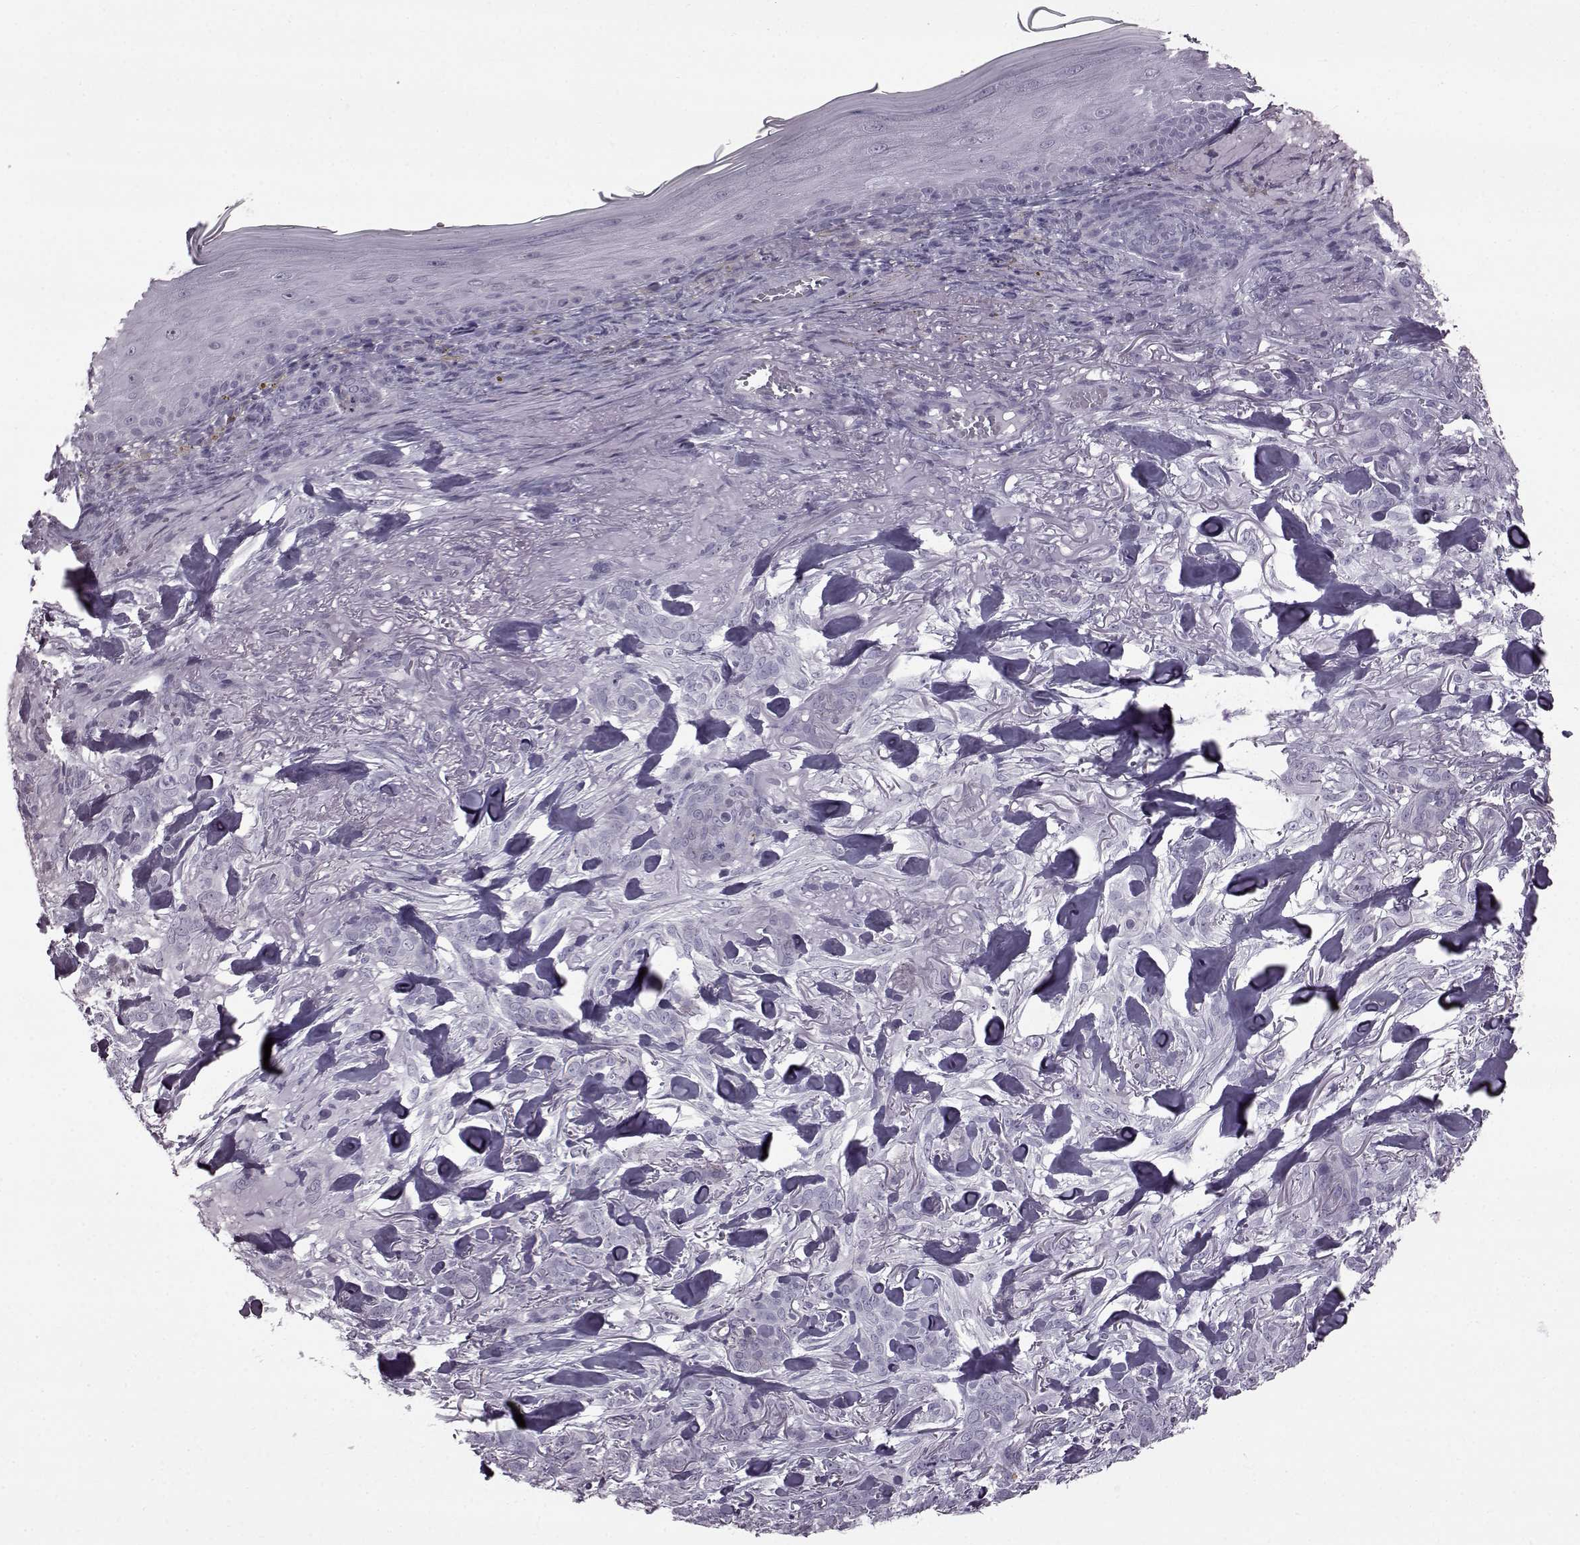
{"staining": {"intensity": "negative", "quantity": "none", "location": "none"}, "tissue": "skin cancer", "cell_type": "Tumor cells", "image_type": "cancer", "snomed": [{"axis": "morphology", "description": "Basal cell carcinoma"}, {"axis": "topography", "description": "Skin"}], "caption": "IHC image of basal cell carcinoma (skin) stained for a protein (brown), which reveals no expression in tumor cells.", "gene": "SLC28A2", "patient": {"sex": "female", "age": 61}}